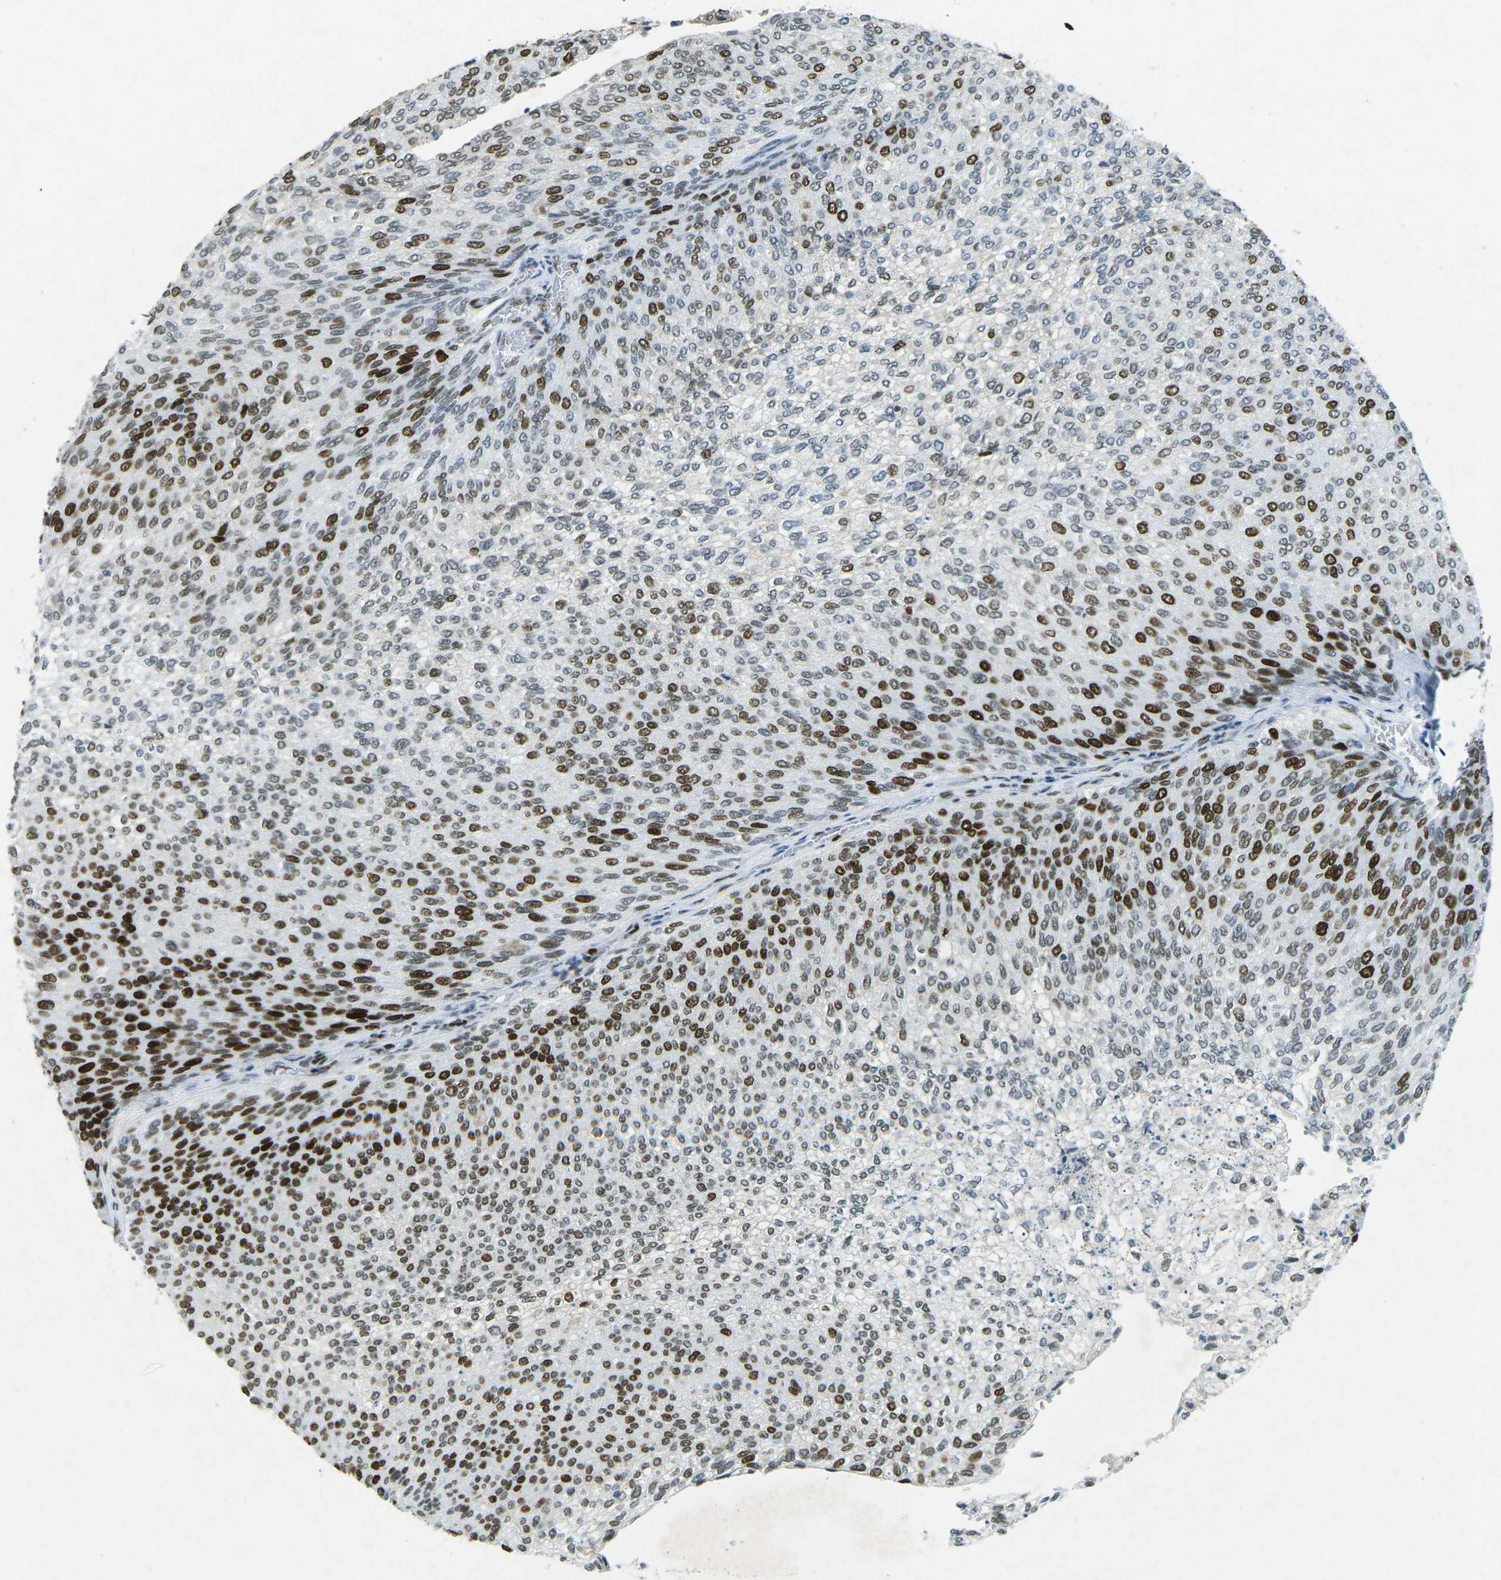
{"staining": {"intensity": "strong", "quantity": ">75%", "location": "nuclear"}, "tissue": "urothelial cancer", "cell_type": "Tumor cells", "image_type": "cancer", "snomed": [{"axis": "morphology", "description": "Urothelial carcinoma, Low grade"}, {"axis": "topography", "description": "Urinary bladder"}], "caption": "Human urothelial cancer stained with a protein marker exhibits strong staining in tumor cells.", "gene": "RB1", "patient": {"sex": "female", "age": 79}}